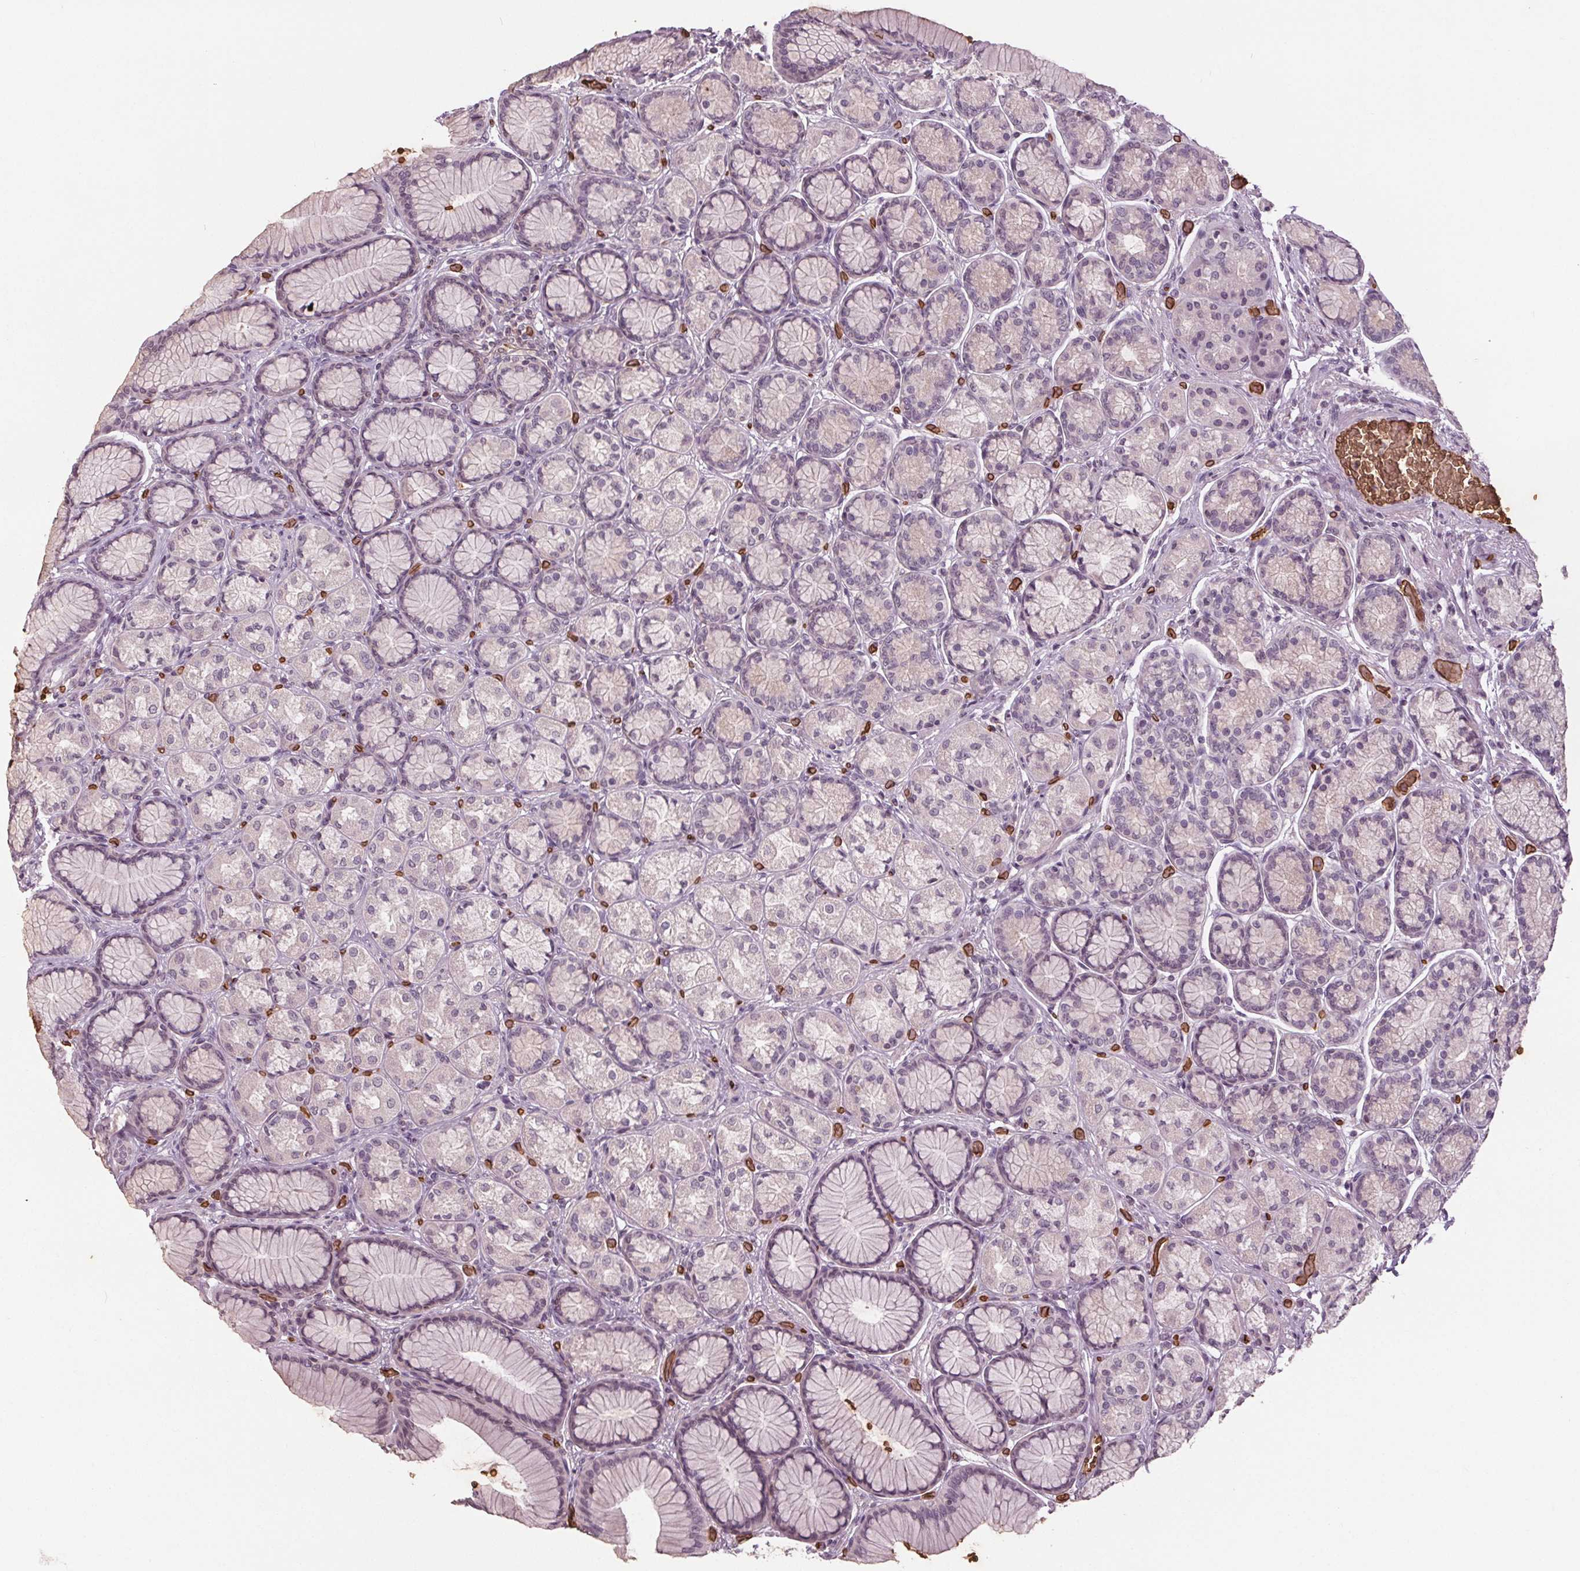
{"staining": {"intensity": "negative", "quantity": "none", "location": "none"}, "tissue": "stomach", "cell_type": "Glandular cells", "image_type": "normal", "snomed": [{"axis": "morphology", "description": "Normal tissue, NOS"}, {"axis": "morphology", "description": "Adenocarcinoma, NOS"}, {"axis": "morphology", "description": "Adenocarcinoma, High grade"}, {"axis": "topography", "description": "Stomach, upper"}, {"axis": "topography", "description": "Stomach"}], "caption": "IHC of benign stomach shows no staining in glandular cells.", "gene": "SLC4A1", "patient": {"sex": "female", "age": 65}}